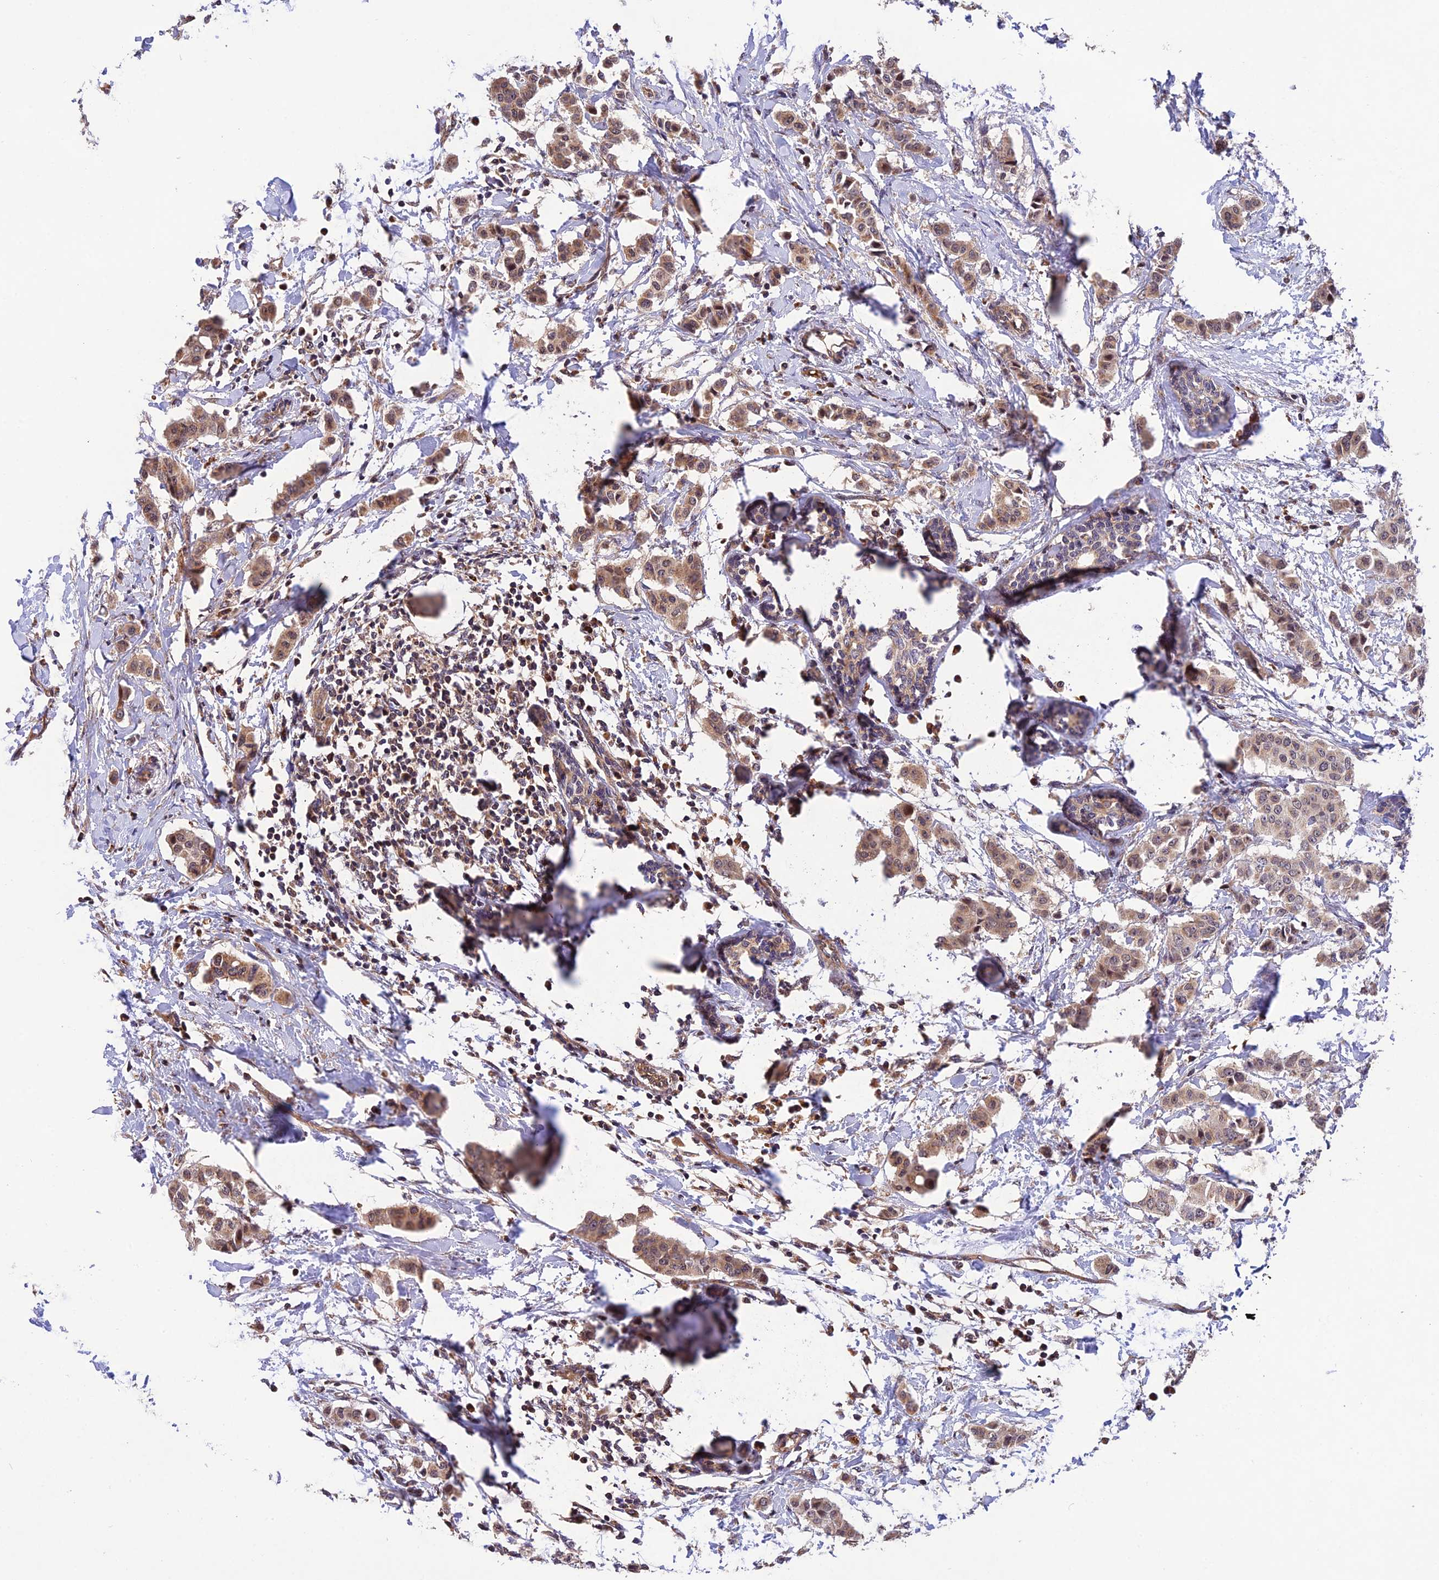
{"staining": {"intensity": "moderate", "quantity": ">75%", "location": "cytoplasmic/membranous"}, "tissue": "breast cancer", "cell_type": "Tumor cells", "image_type": "cancer", "snomed": [{"axis": "morphology", "description": "Duct carcinoma"}, {"axis": "topography", "description": "Breast"}], "caption": "Protein analysis of intraductal carcinoma (breast) tissue demonstrates moderate cytoplasmic/membranous expression in about >75% of tumor cells.", "gene": "MNS1", "patient": {"sex": "female", "age": 40}}